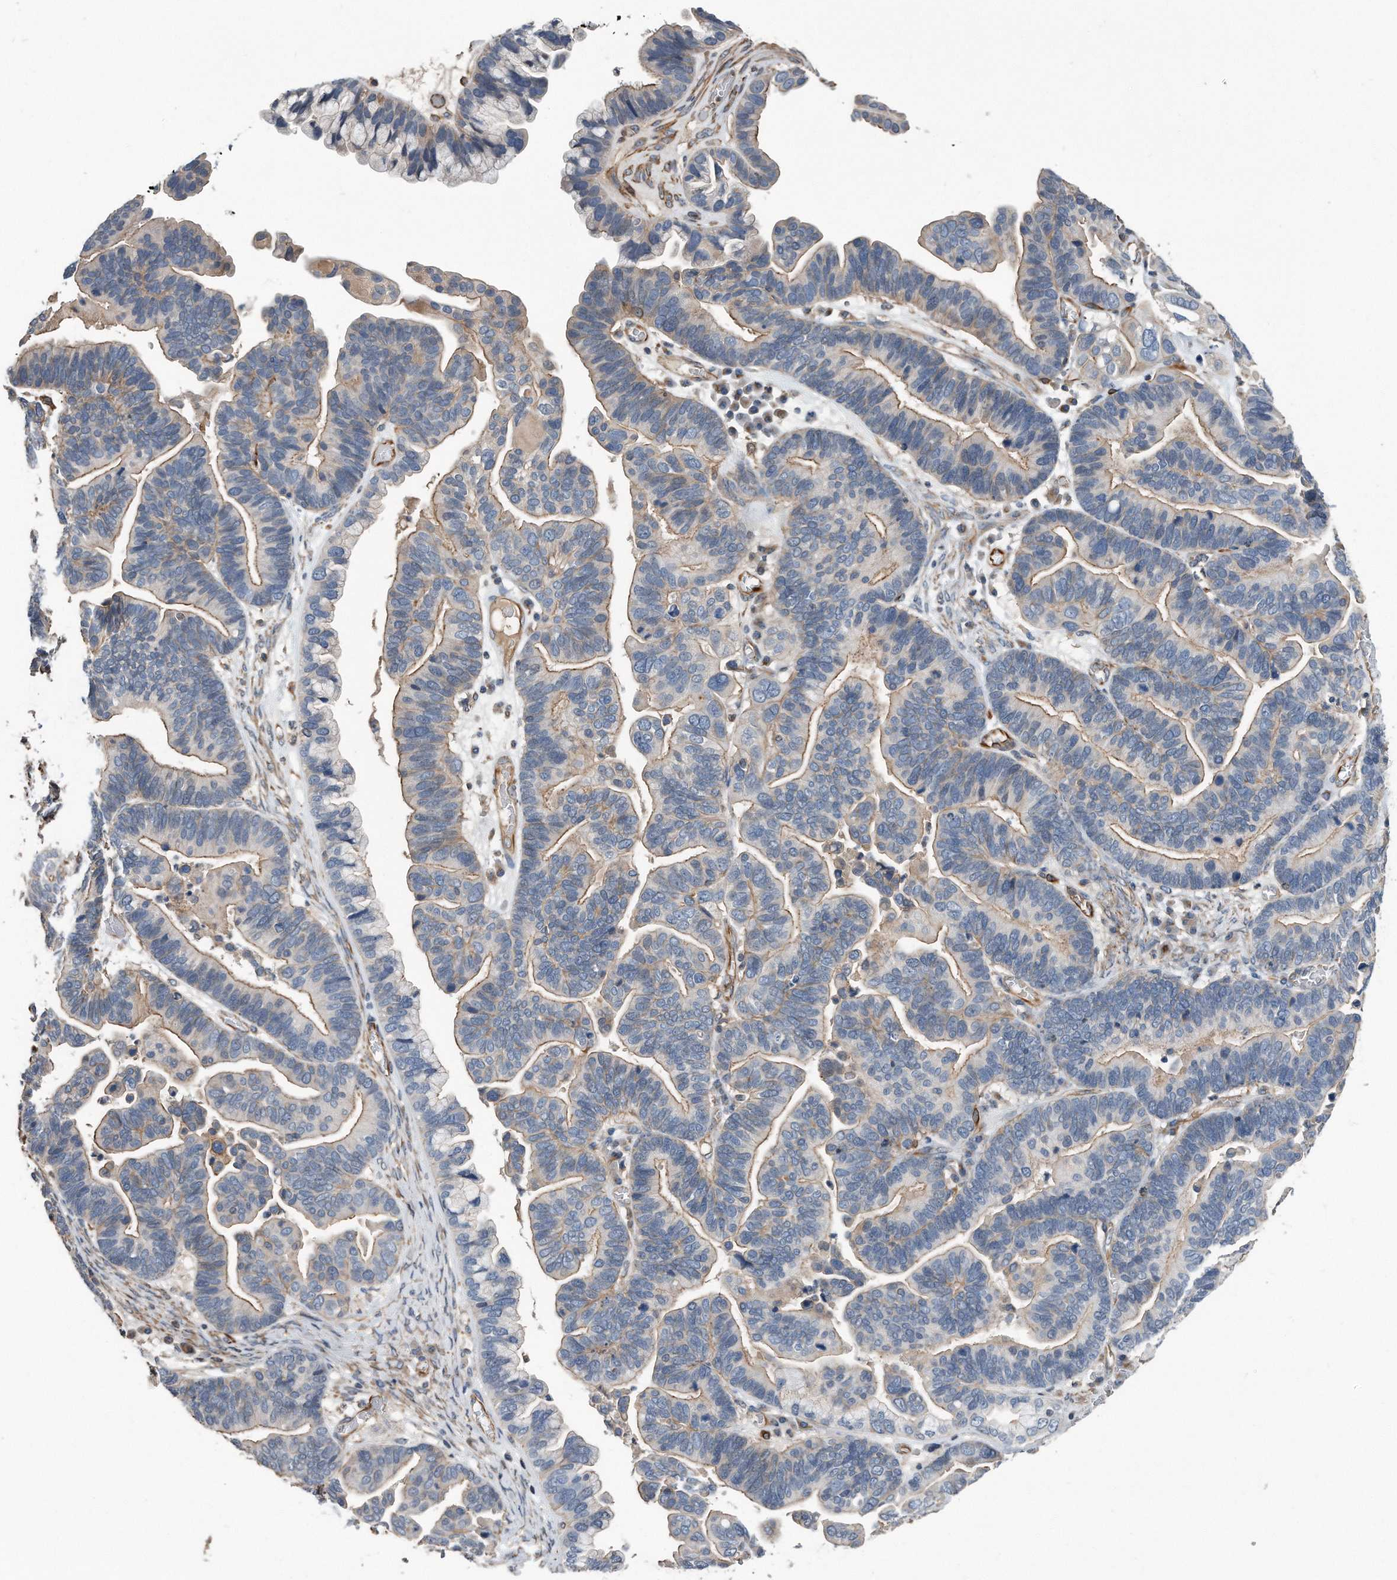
{"staining": {"intensity": "weak", "quantity": "25%-75%", "location": "cytoplasmic/membranous"}, "tissue": "ovarian cancer", "cell_type": "Tumor cells", "image_type": "cancer", "snomed": [{"axis": "morphology", "description": "Cystadenocarcinoma, serous, NOS"}, {"axis": "topography", "description": "Ovary"}], "caption": "IHC image of neoplastic tissue: human serous cystadenocarcinoma (ovarian) stained using immunohistochemistry (IHC) reveals low levels of weak protein expression localized specifically in the cytoplasmic/membranous of tumor cells, appearing as a cytoplasmic/membranous brown color.", "gene": "GPC1", "patient": {"sex": "female", "age": 56}}